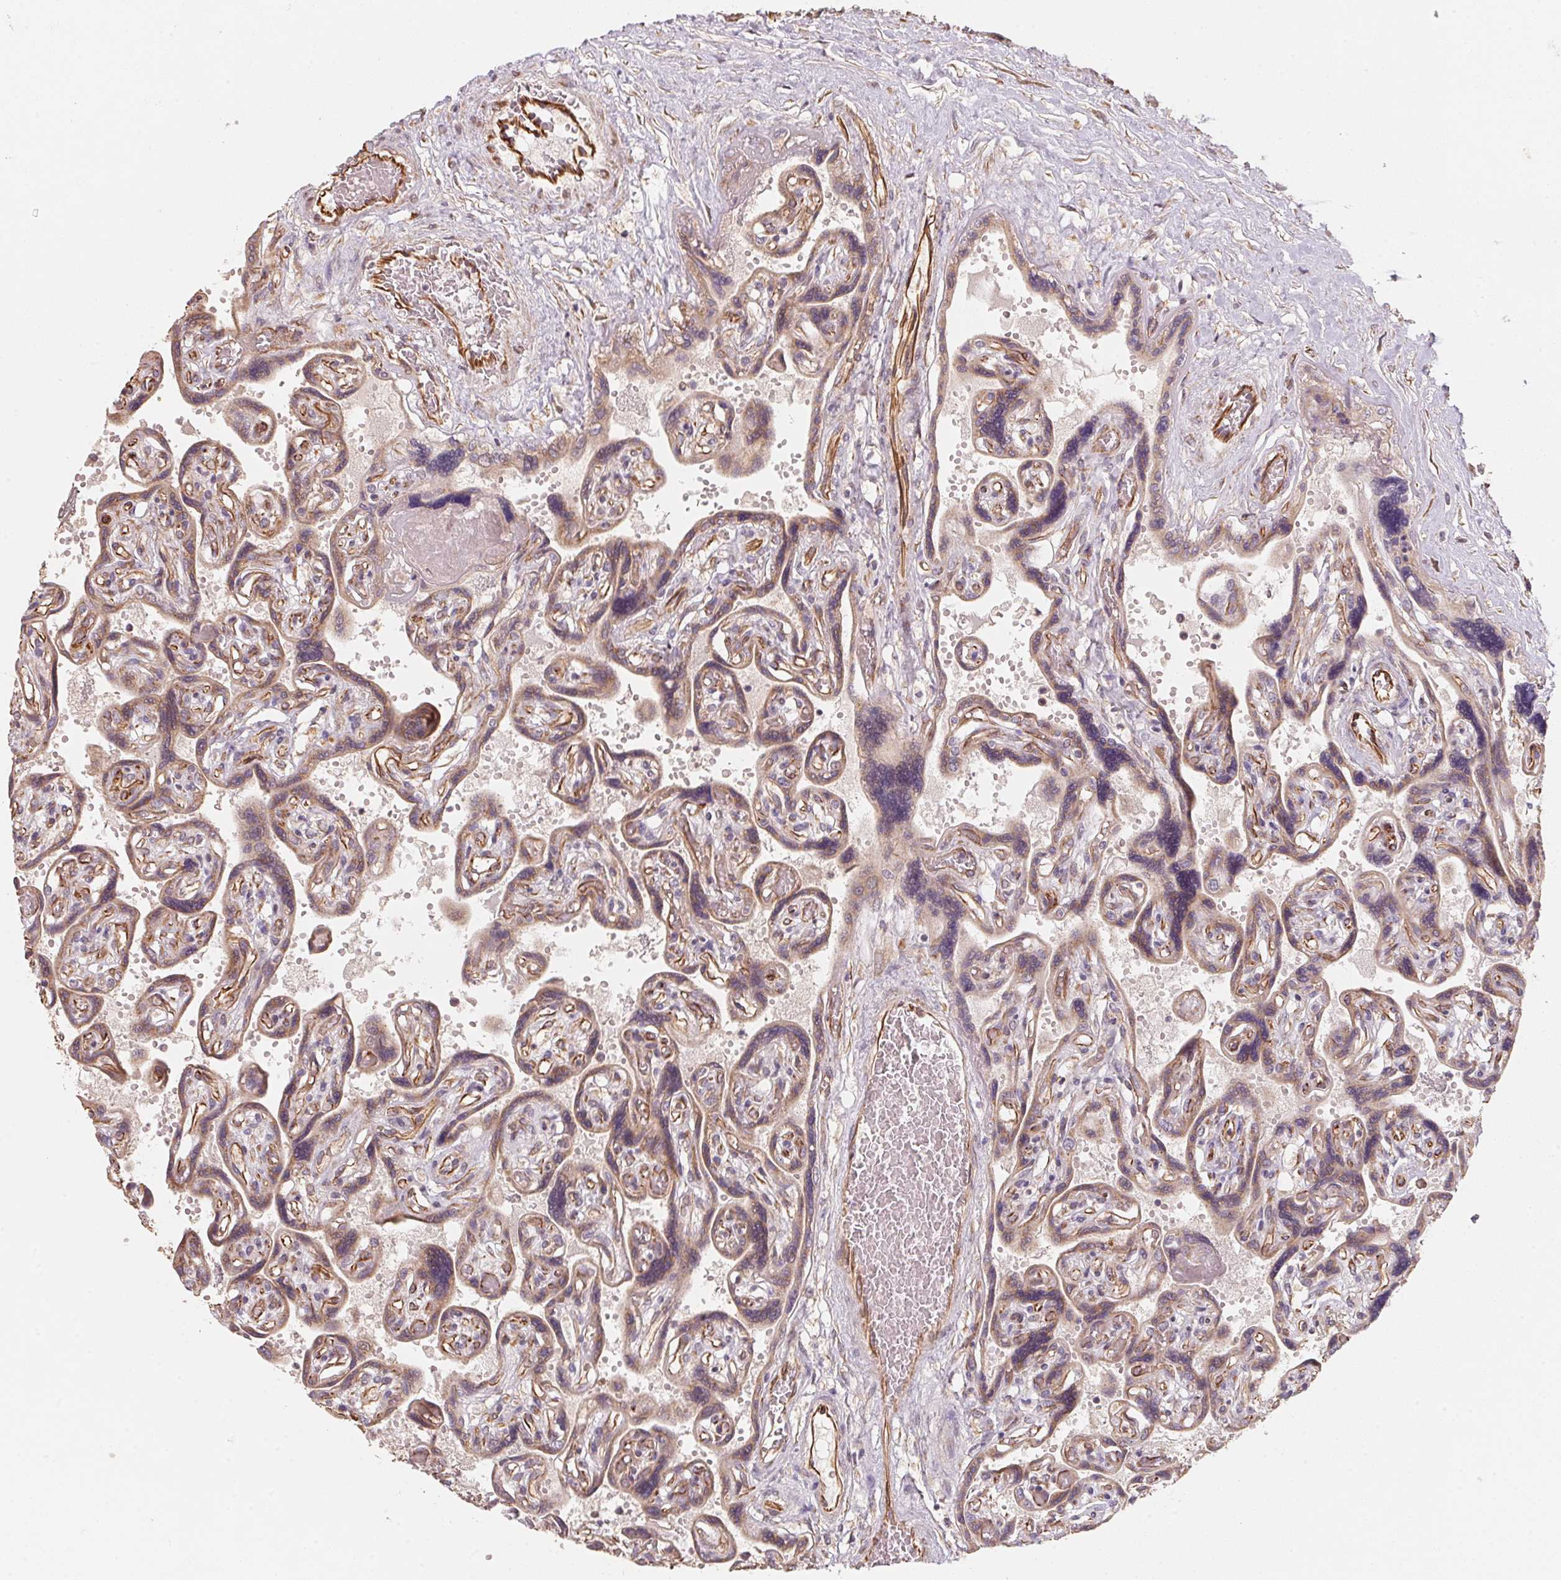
{"staining": {"intensity": "strong", "quantity": ">75%", "location": "cytoplasmic/membranous"}, "tissue": "placenta", "cell_type": "Decidual cells", "image_type": "normal", "snomed": [{"axis": "morphology", "description": "Normal tissue, NOS"}, {"axis": "topography", "description": "Placenta"}], "caption": "Immunohistochemistry (IHC) of normal placenta exhibits high levels of strong cytoplasmic/membranous expression in about >75% of decidual cells.", "gene": "TSPAN12", "patient": {"sex": "female", "age": 32}}